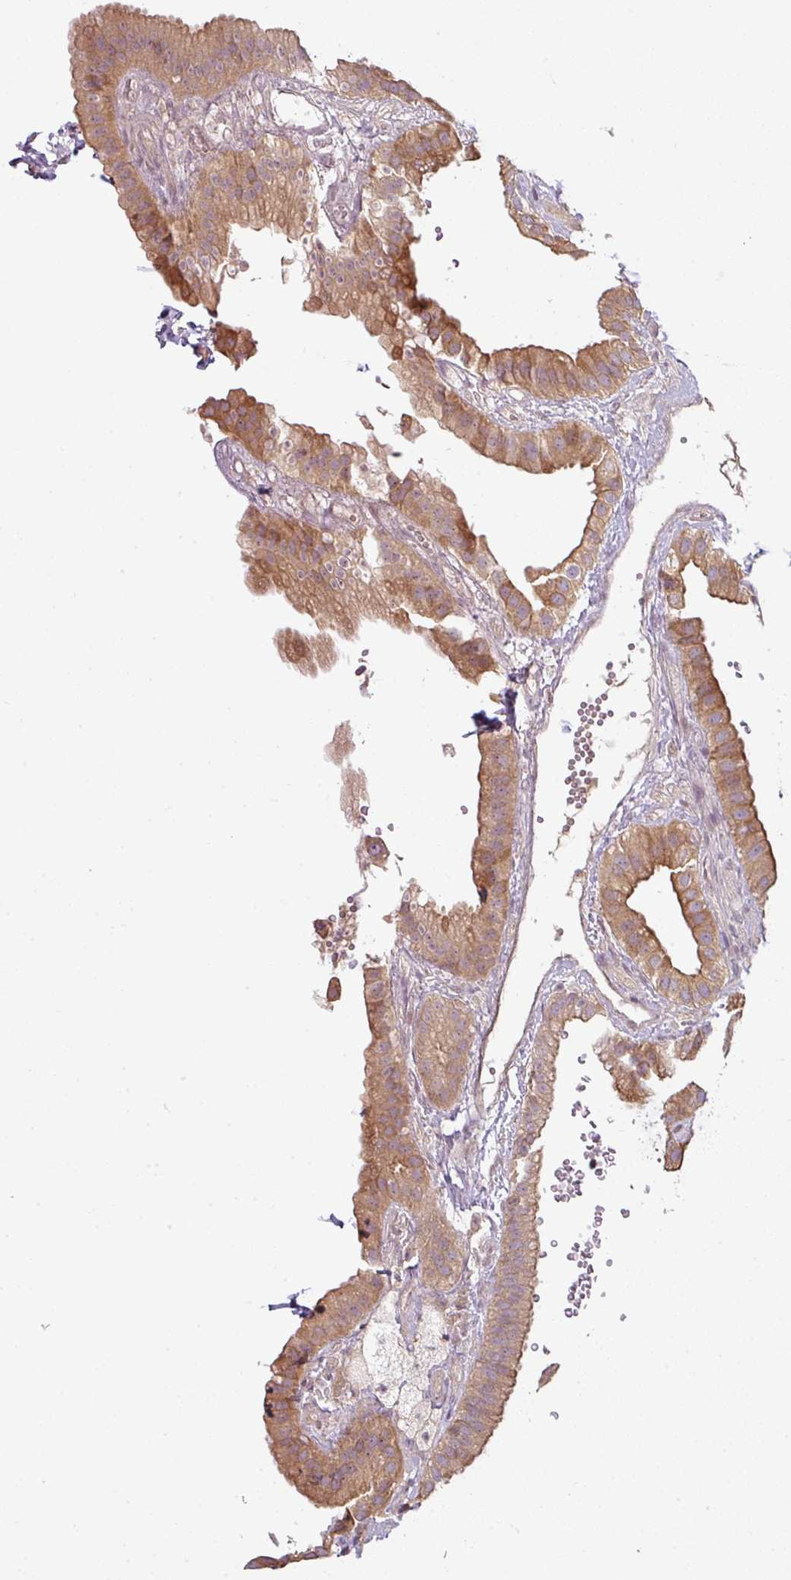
{"staining": {"intensity": "moderate", "quantity": ">75%", "location": "cytoplasmic/membranous"}, "tissue": "gallbladder", "cell_type": "Glandular cells", "image_type": "normal", "snomed": [{"axis": "morphology", "description": "Normal tissue, NOS"}, {"axis": "topography", "description": "Gallbladder"}], "caption": "IHC micrograph of unremarkable gallbladder: gallbladder stained using immunohistochemistry displays medium levels of moderate protein expression localized specifically in the cytoplasmic/membranous of glandular cells, appearing as a cytoplasmic/membranous brown color.", "gene": "RNF31", "patient": {"sex": "female", "age": 61}}